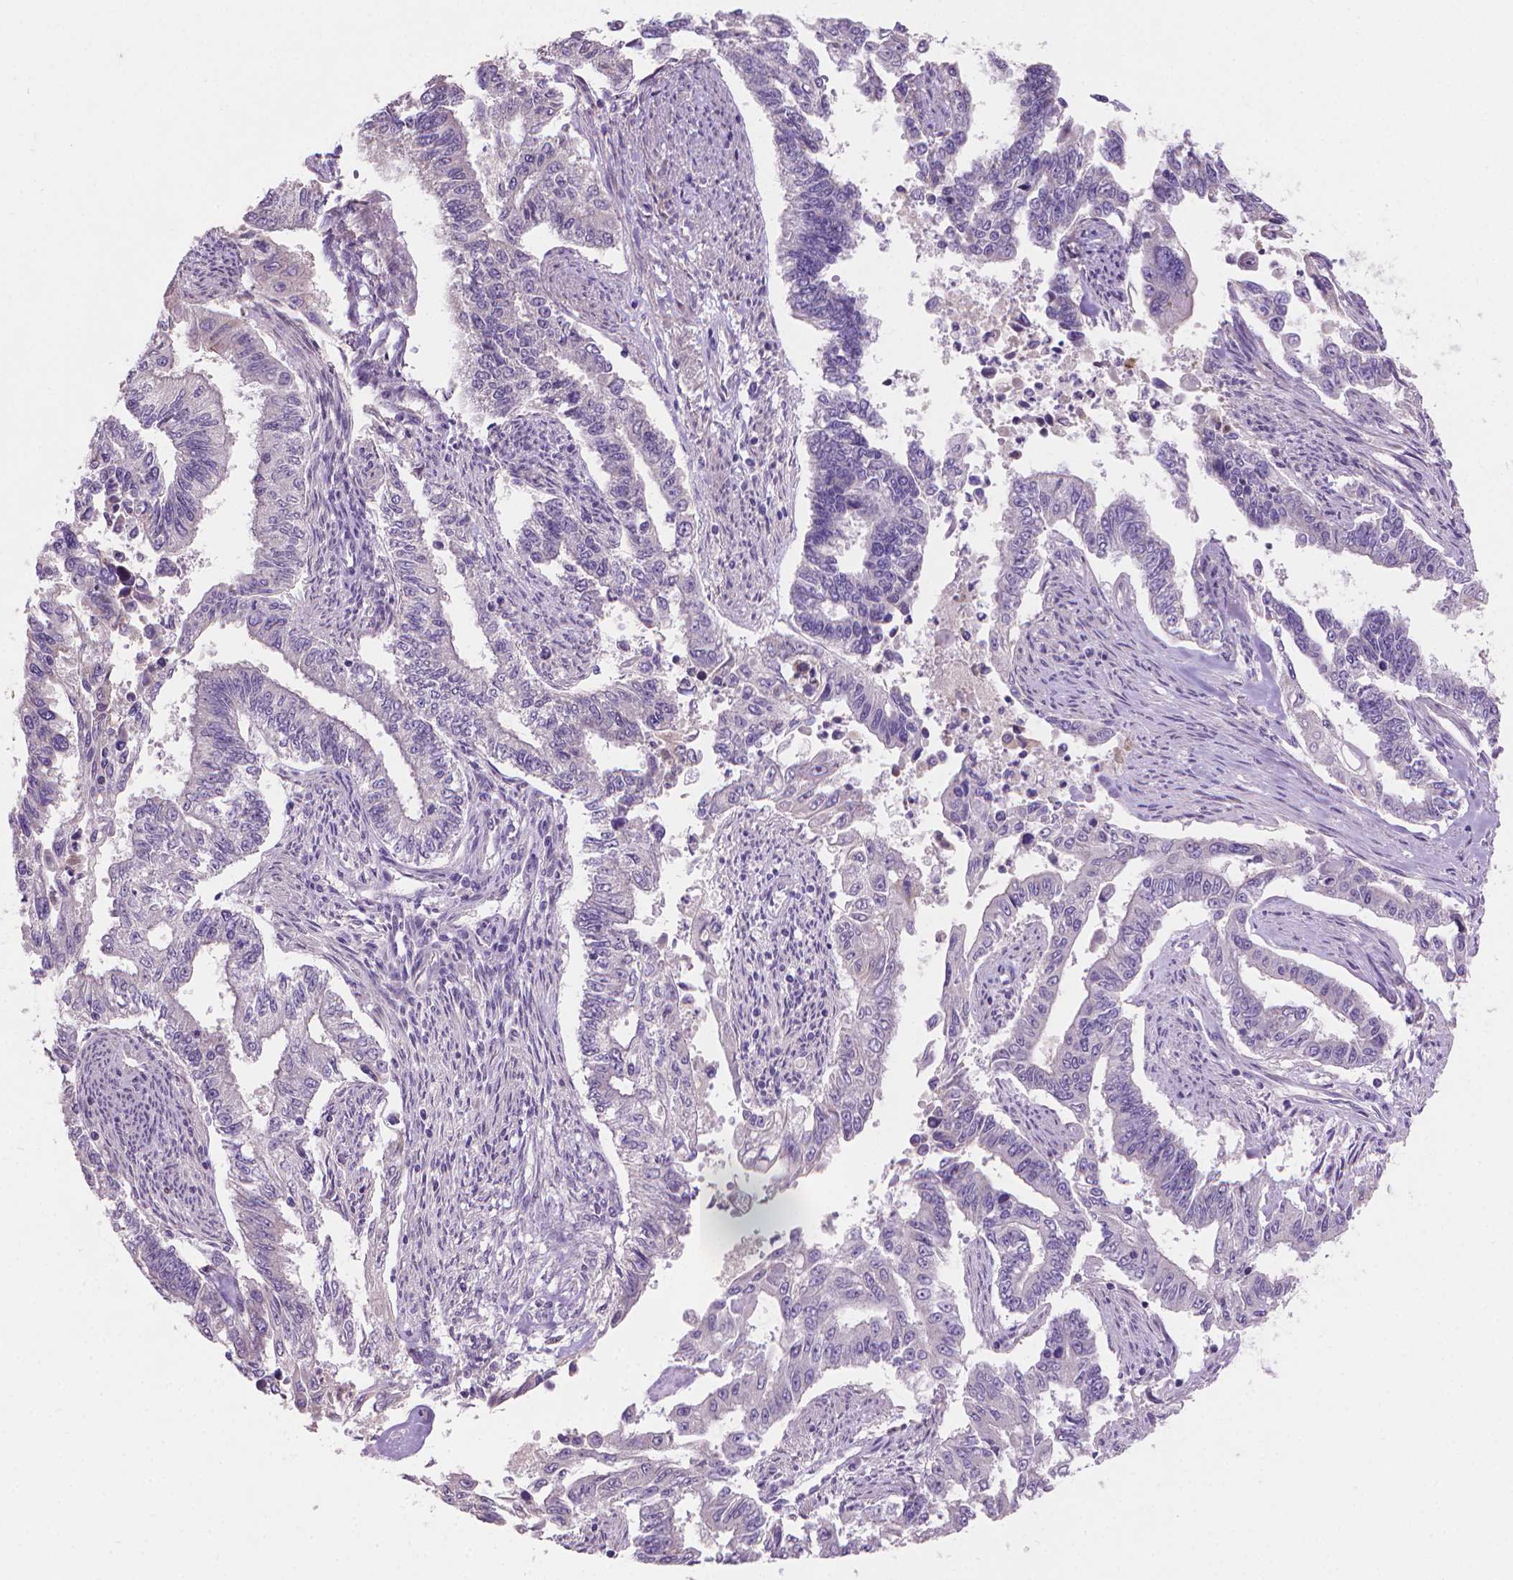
{"staining": {"intensity": "negative", "quantity": "none", "location": "none"}, "tissue": "endometrial cancer", "cell_type": "Tumor cells", "image_type": "cancer", "snomed": [{"axis": "morphology", "description": "Adenocarcinoma, NOS"}, {"axis": "topography", "description": "Uterus"}], "caption": "Immunohistochemistry (IHC) of human endometrial cancer (adenocarcinoma) shows no expression in tumor cells.", "gene": "GSDMA", "patient": {"sex": "female", "age": 59}}